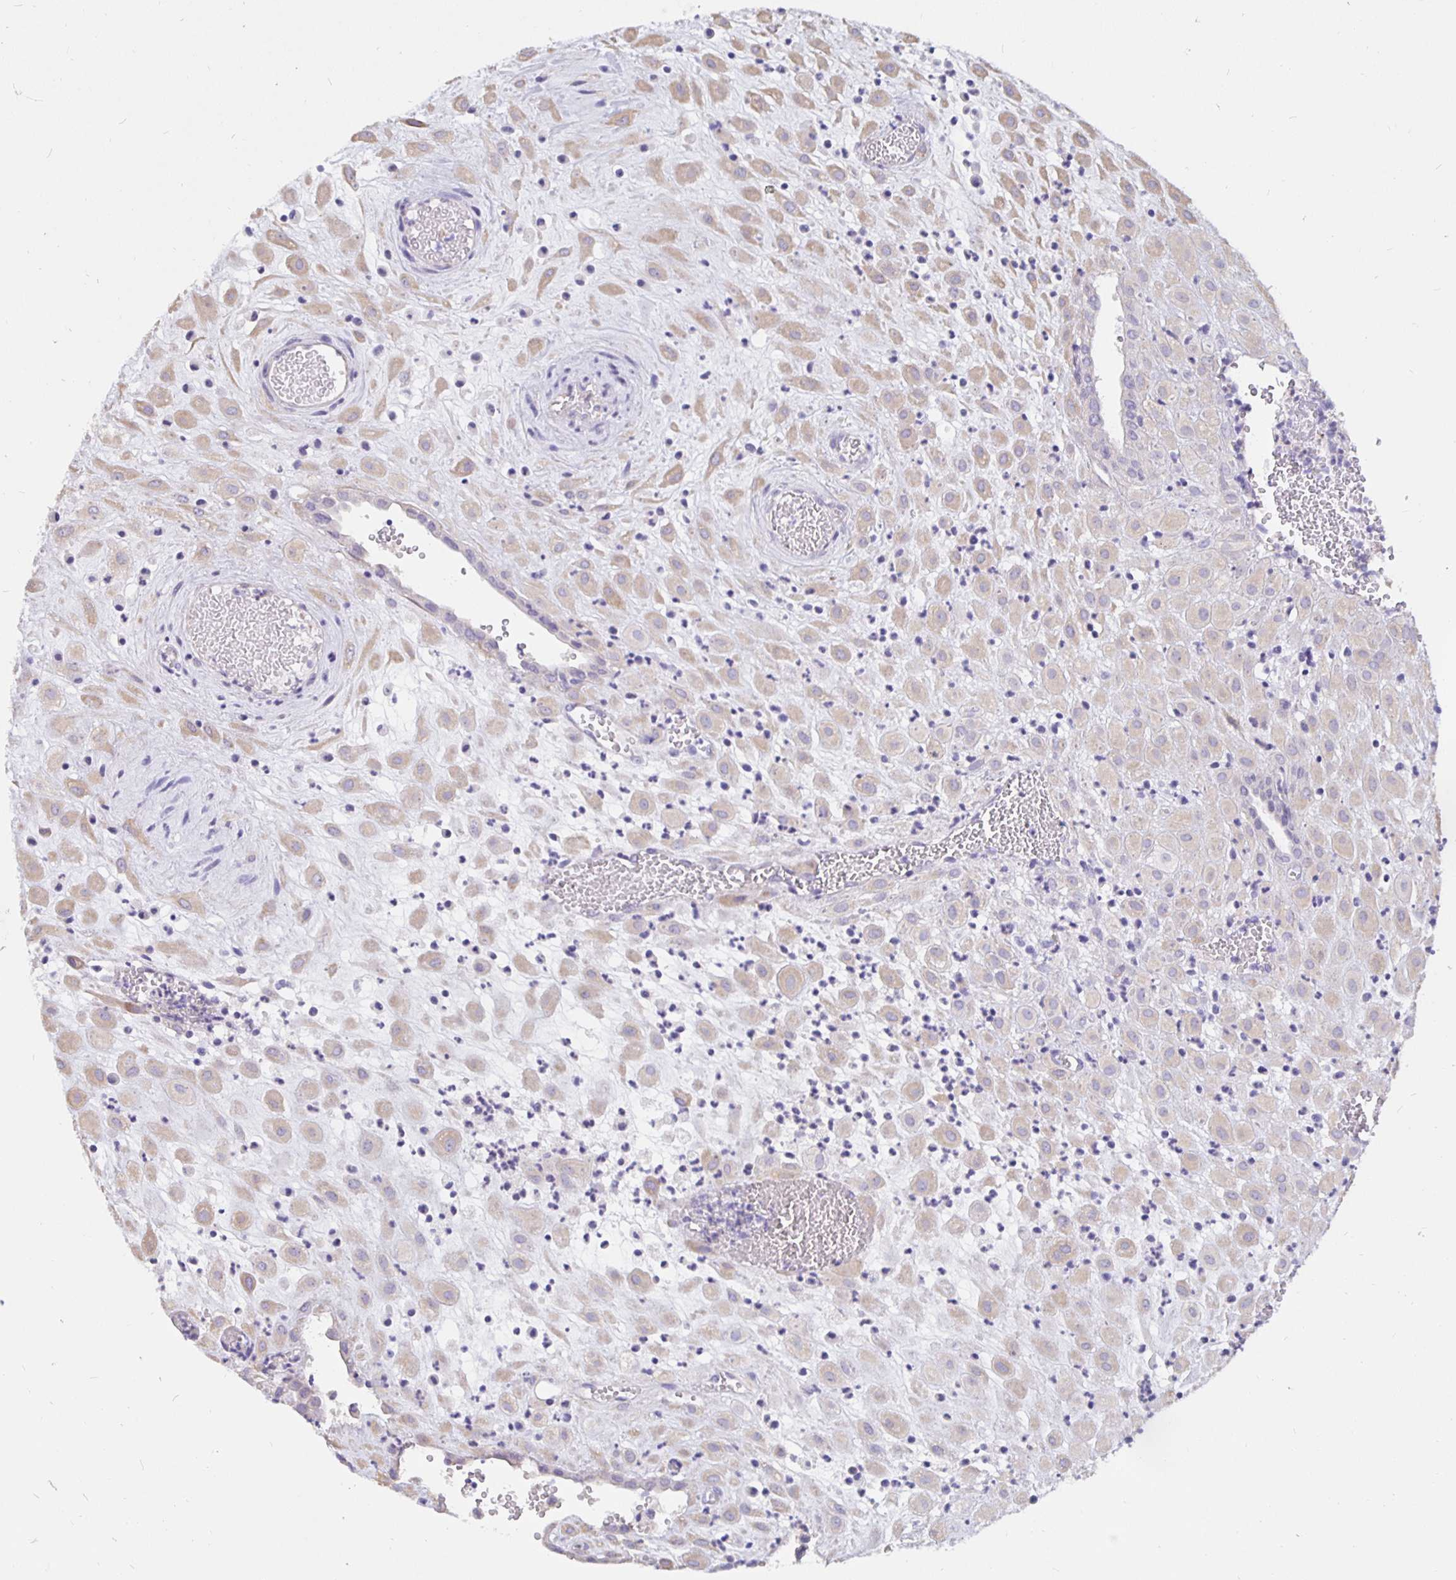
{"staining": {"intensity": "weak", "quantity": ">75%", "location": "cytoplasmic/membranous"}, "tissue": "placenta", "cell_type": "Decidual cells", "image_type": "normal", "snomed": [{"axis": "morphology", "description": "Normal tissue, NOS"}, {"axis": "topography", "description": "Placenta"}], "caption": "IHC of unremarkable human placenta shows low levels of weak cytoplasmic/membranous positivity in approximately >75% of decidual cells.", "gene": "DNAI2", "patient": {"sex": "female", "age": 24}}